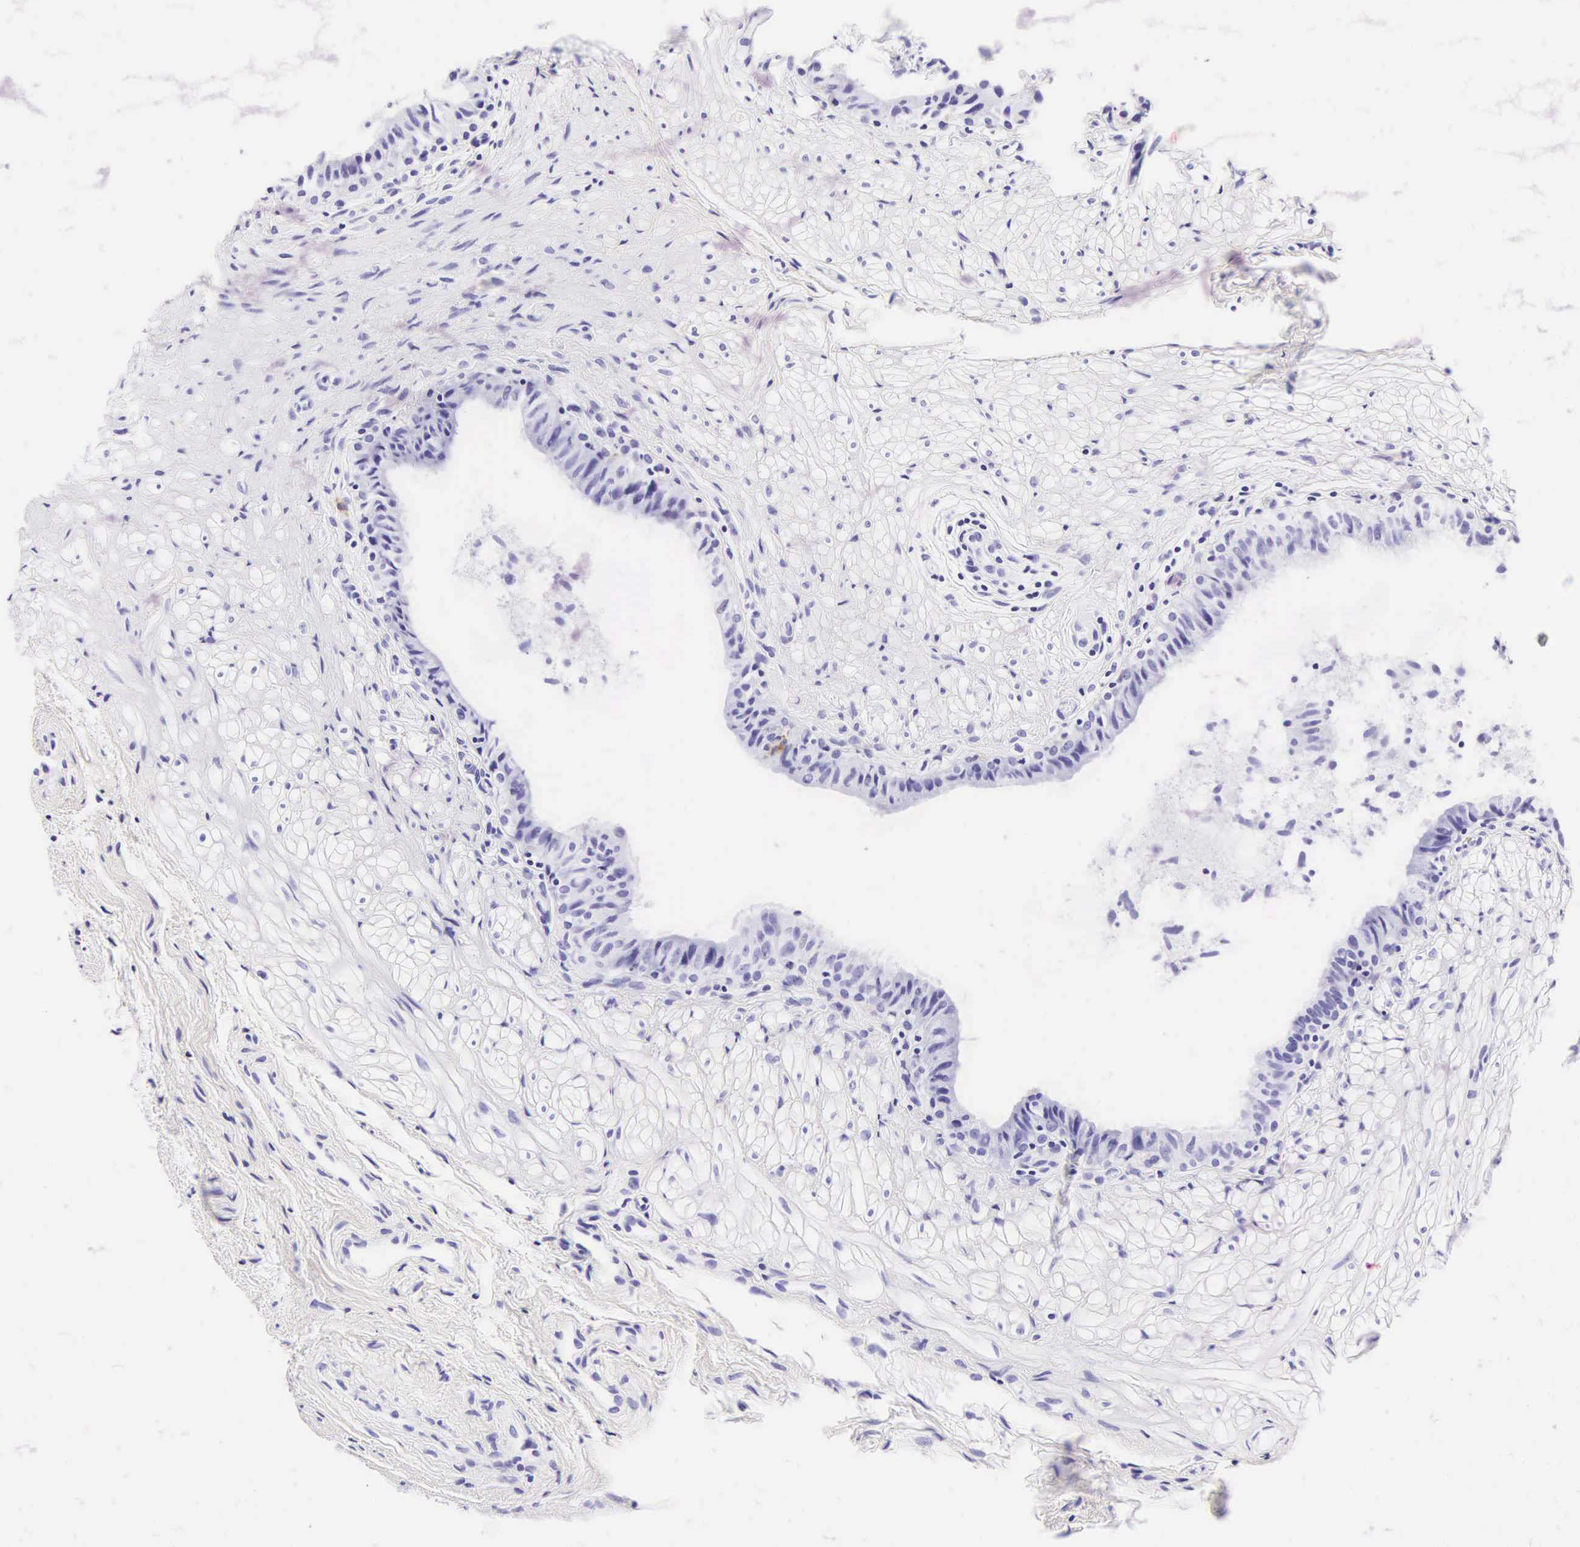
{"staining": {"intensity": "negative", "quantity": "none", "location": "none"}, "tissue": "epididymis", "cell_type": "Glandular cells", "image_type": "normal", "snomed": [{"axis": "morphology", "description": "Normal tissue, NOS"}, {"axis": "topography", "description": "Epididymis"}], "caption": "Epididymis was stained to show a protein in brown. There is no significant expression in glandular cells. (Immunohistochemistry (ihc), brightfield microscopy, high magnification).", "gene": "CD1A", "patient": {"sex": "male", "age": 74}}